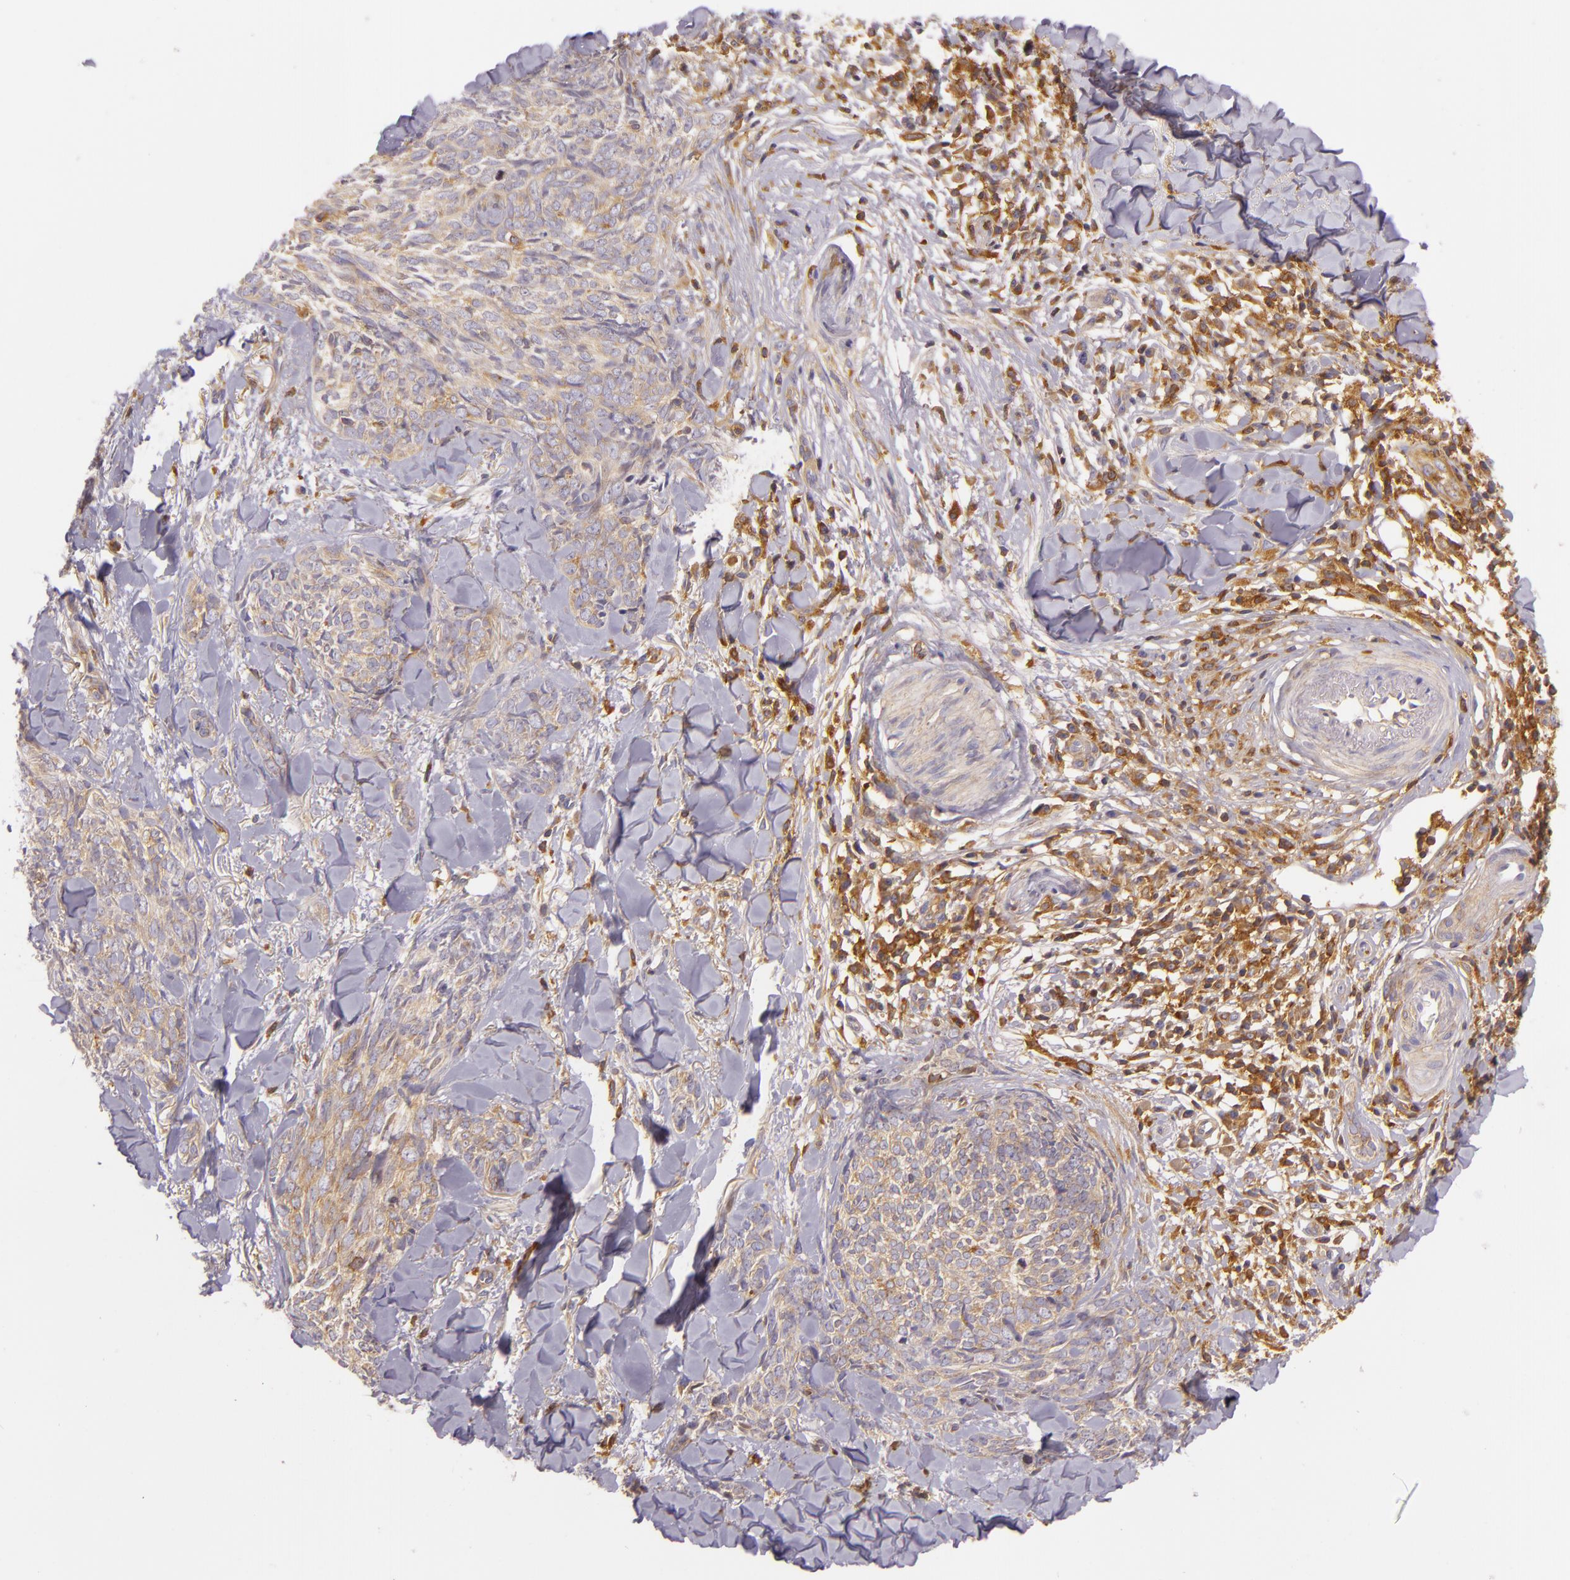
{"staining": {"intensity": "weak", "quantity": ">75%", "location": "cytoplasmic/membranous"}, "tissue": "skin cancer", "cell_type": "Tumor cells", "image_type": "cancer", "snomed": [{"axis": "morphology", "description": "Basal cell carcinoma"}, {"axis": "topography", "description": "Skin"}], "caption": "Immunohistochemistry (DAB (3,3'-diaminobenzidine)) staining of skin cancer displays weak cytoplasmic/membranous protein staining in approximately >75% of tumor cells. (IHC, brightfield microscopy, high magnification).", "gene": "TLN1", "patient": {"sex": "female", "age": 81}}